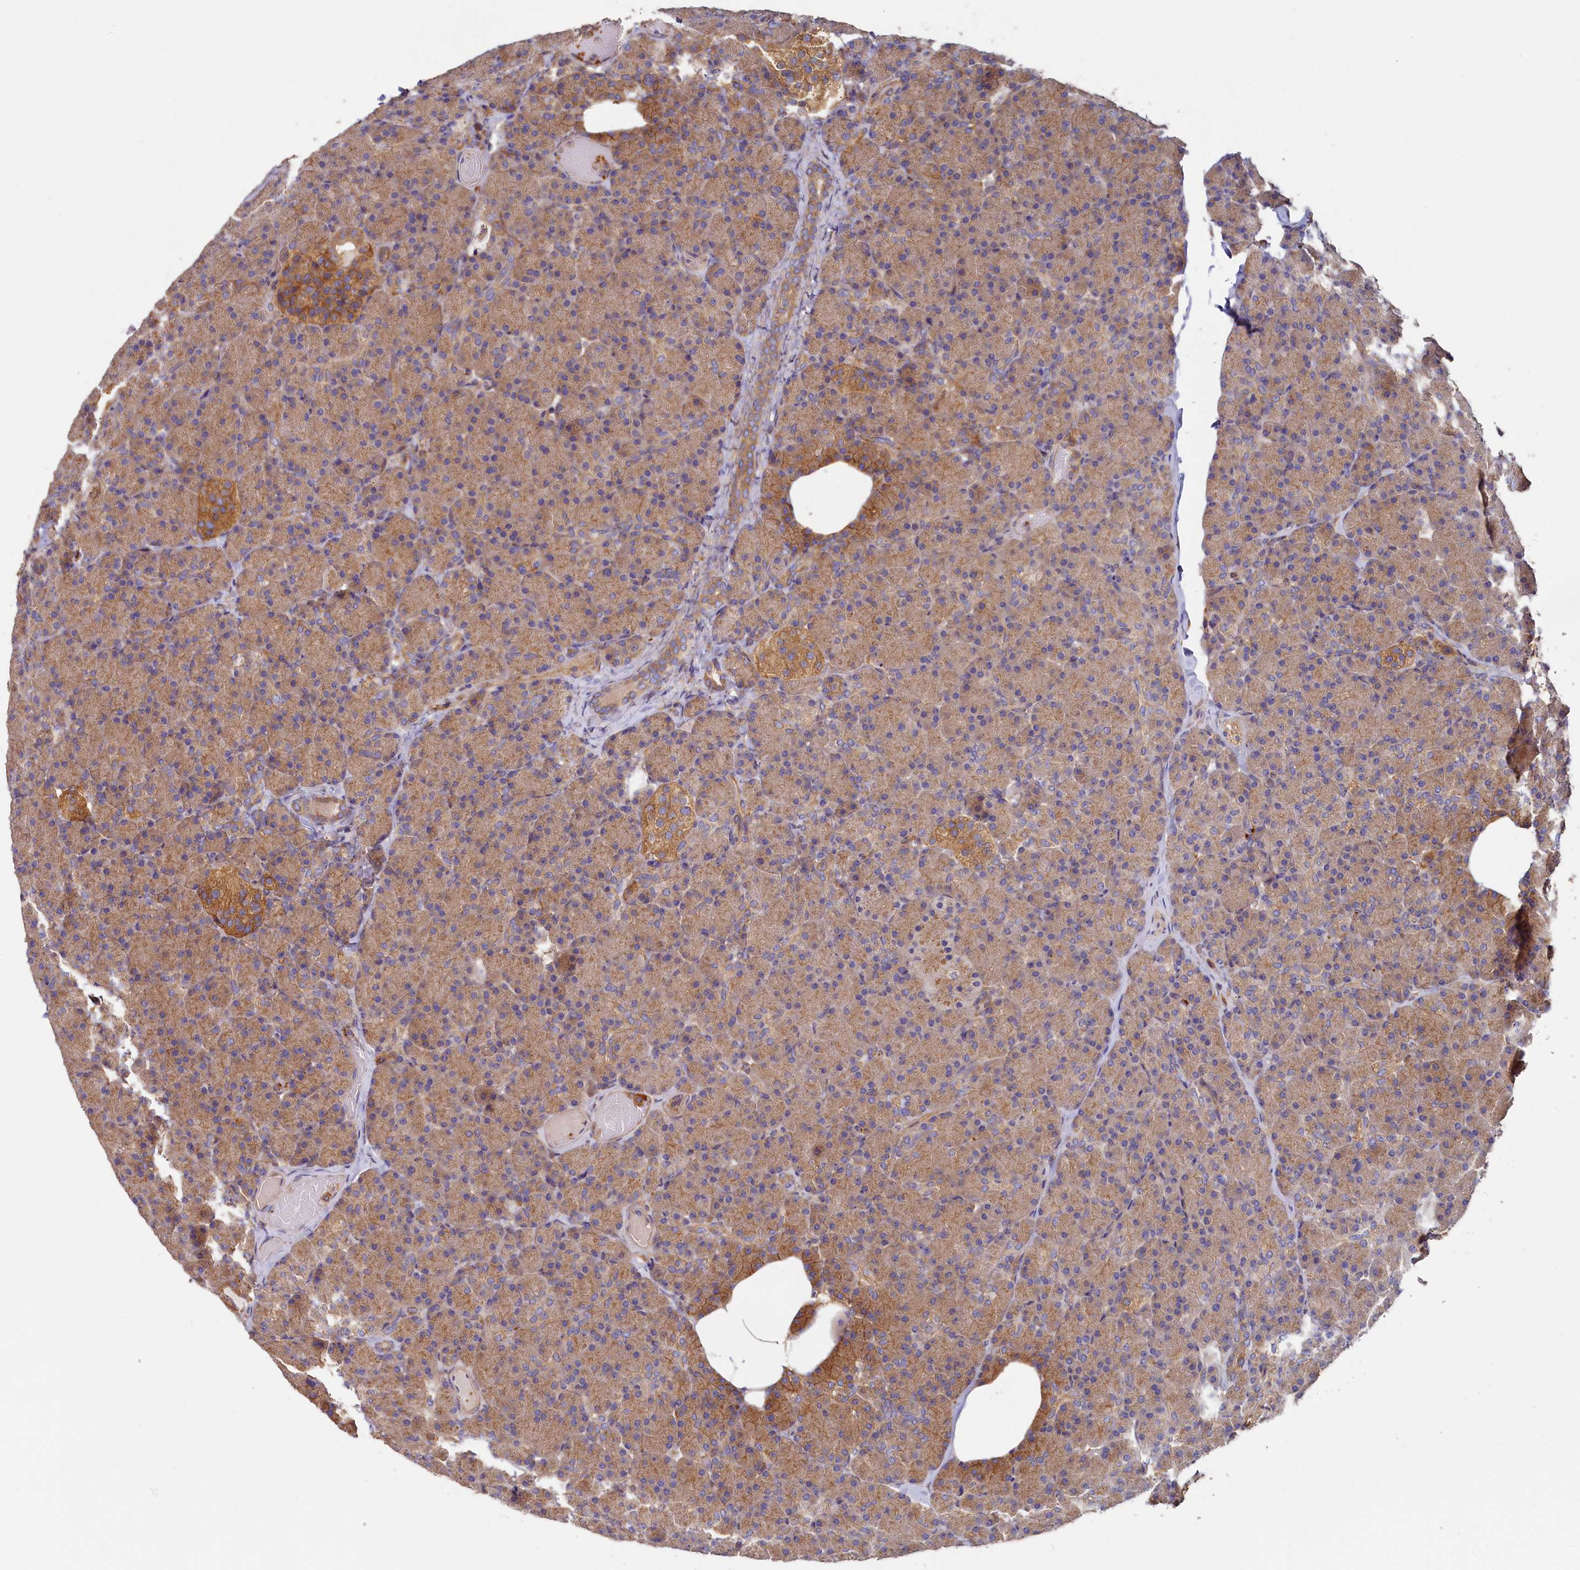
{"staining": {"intensity": "moderate", "quantity": ">75%", "location": "cytoplasmic/membranous"}, "tissue": "pancreas", "cell_type": "Exocrine glandular cells", "image_type": "normal", "snomed": [{"axis": "morphology", "description": "Normal tissue, NOS"}, {"axis": "topography", "description": "Pancreas"}], "caption": "High-magnification brightfield microscopy of normal pancreas stained with DAB (3,3'-diaminobenzidine) (brown) and counterstained with hematoxylin (blue). exocrine glandular cells exhibit moderate cytoplasmic/membranous expression is present in about>75% of cells.", "gene": "PPIP5K1", "patient": {"sex": "female", "age": 43}}